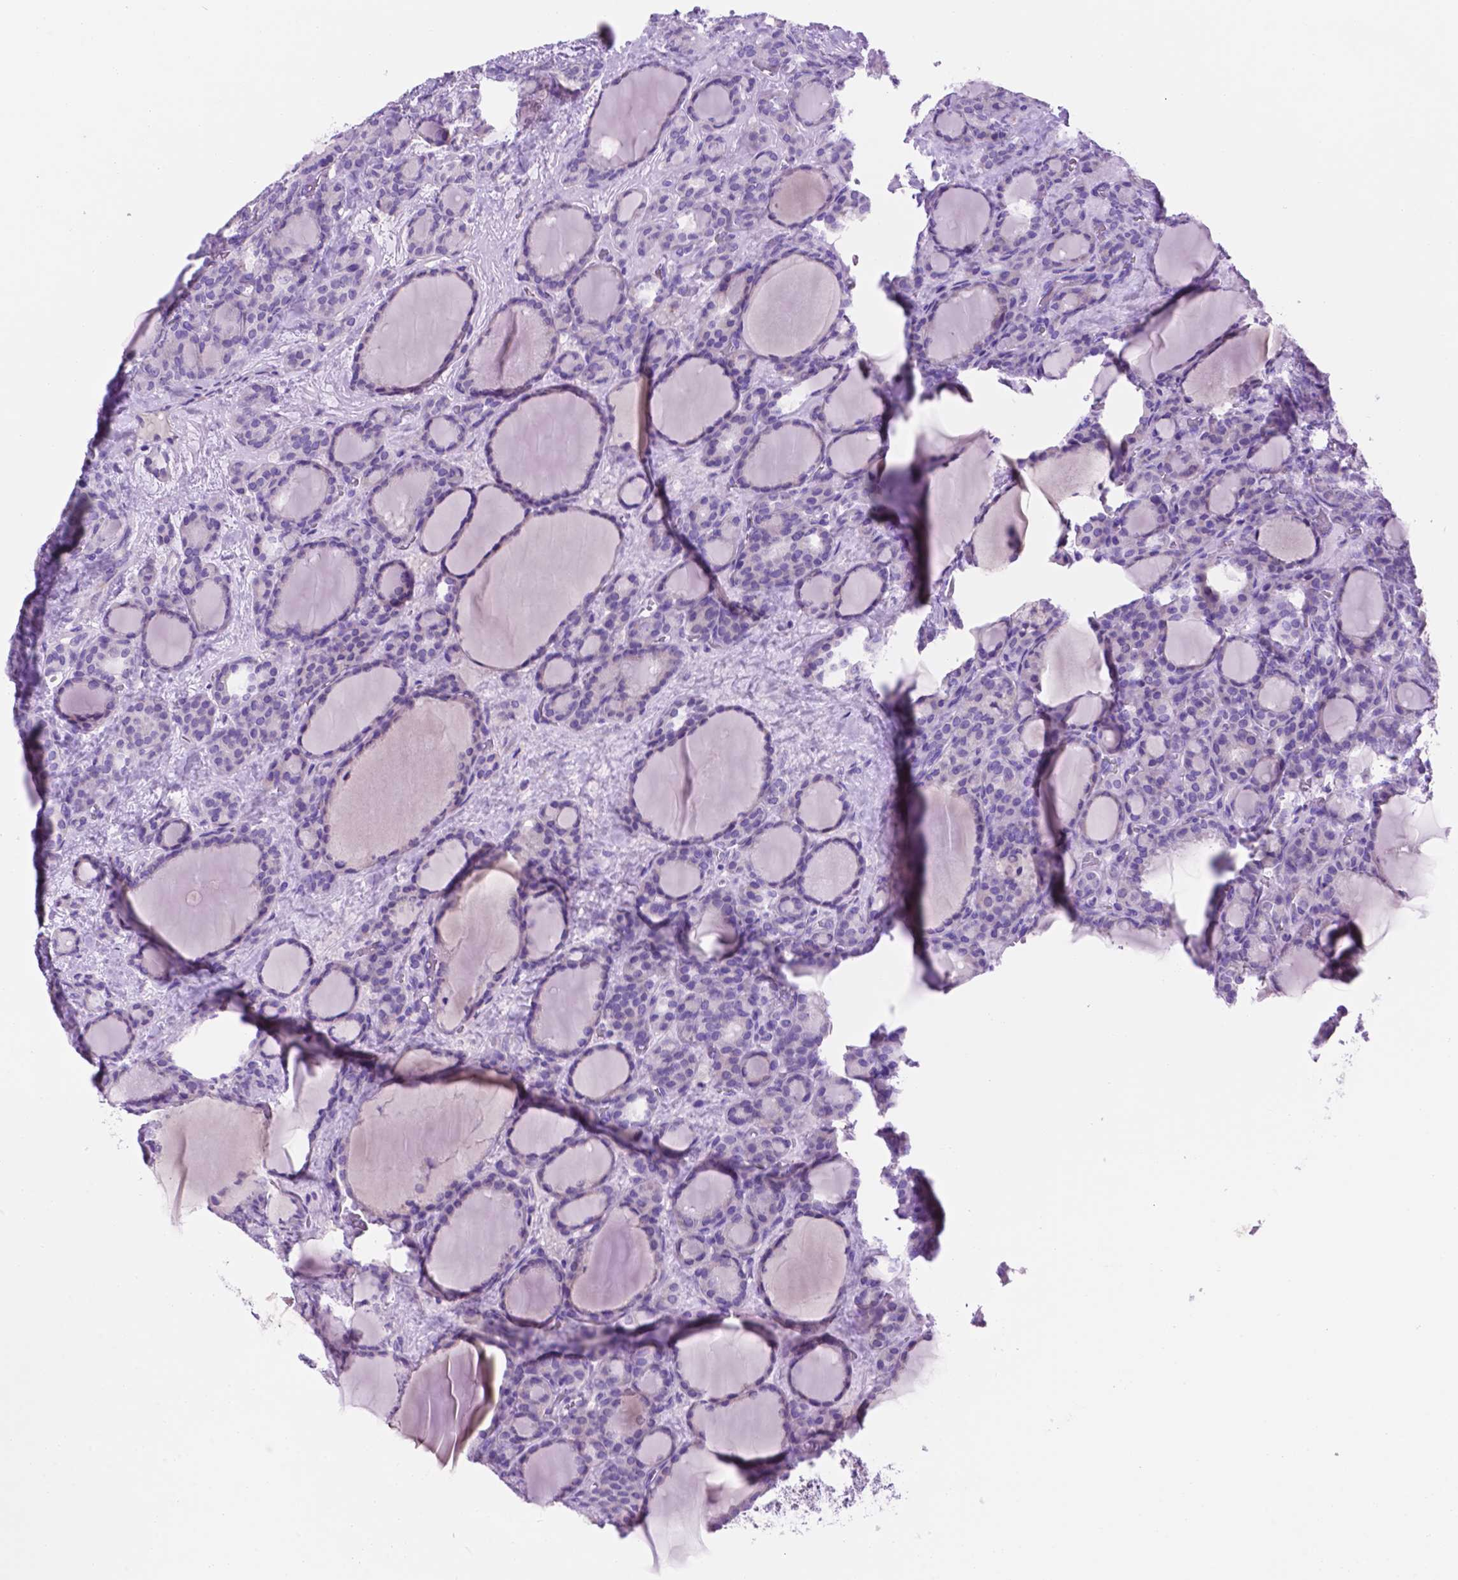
{"staining": {"intensity": "negative", "quantity": "none", "location": "none"}, "tissue": "thyroid cancer", "cell_type": "Tumor cells", "image_type": "cancer", "snomed": [{"axis": "morphology", "description": "Normal tissue, NOS"}, {"axis": "morphology", "description": "Follicular adenoma carcinoma, NOS"}, {"axis": "topography", "description": "Thyroid gland"}], "caption": "This is a photomicrograph of immunohistochemistry staining of thyroid cancer (follicular adenoma carcinoma), which shows no positivity in tumor cells.", "gene": "CEACAM7", "patient": {"sex": "female", "age": 31}}